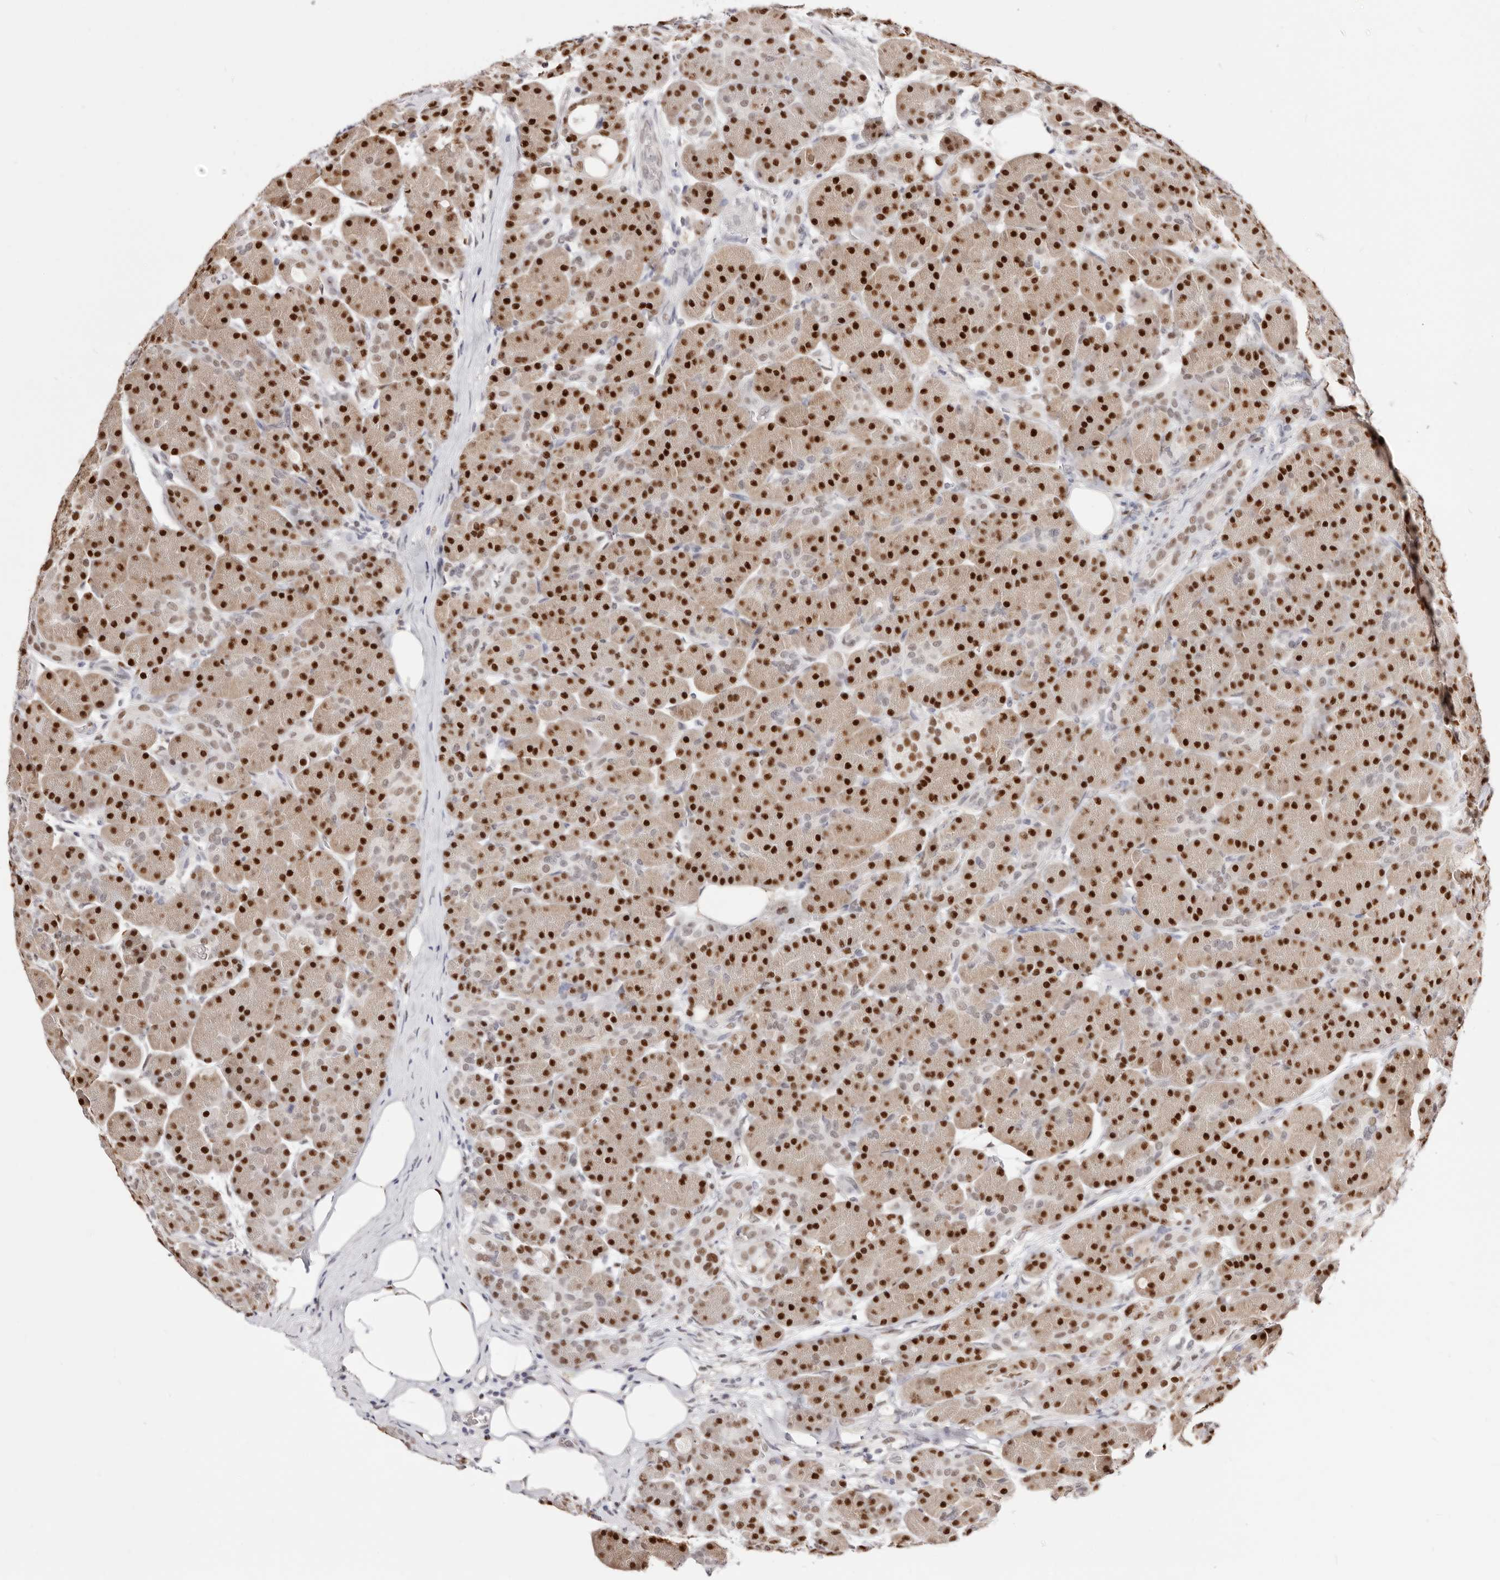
{"staining": {"intensity": "strong", "quantity": ">75%", "location": "nuclear"}, "tissue": "pancreas", "cell_type": "Exocrine glandular cells", "image_type": "normal", "snomed": [{"axis": "morphology", "description": "Normal tissue, NOS"}, {"axis": "topography", "description": "Pancreas"}], "caption": "This image displays normal pancreas stained with immunohistochemistry (IHC) to label a protein in brown. The nuclear of exocrine glandular cells show strong positivity for the protein. Nuclei are counter-stained blue.", "gene": "TKT", "patient": {"sex": "male", "age": 63}}